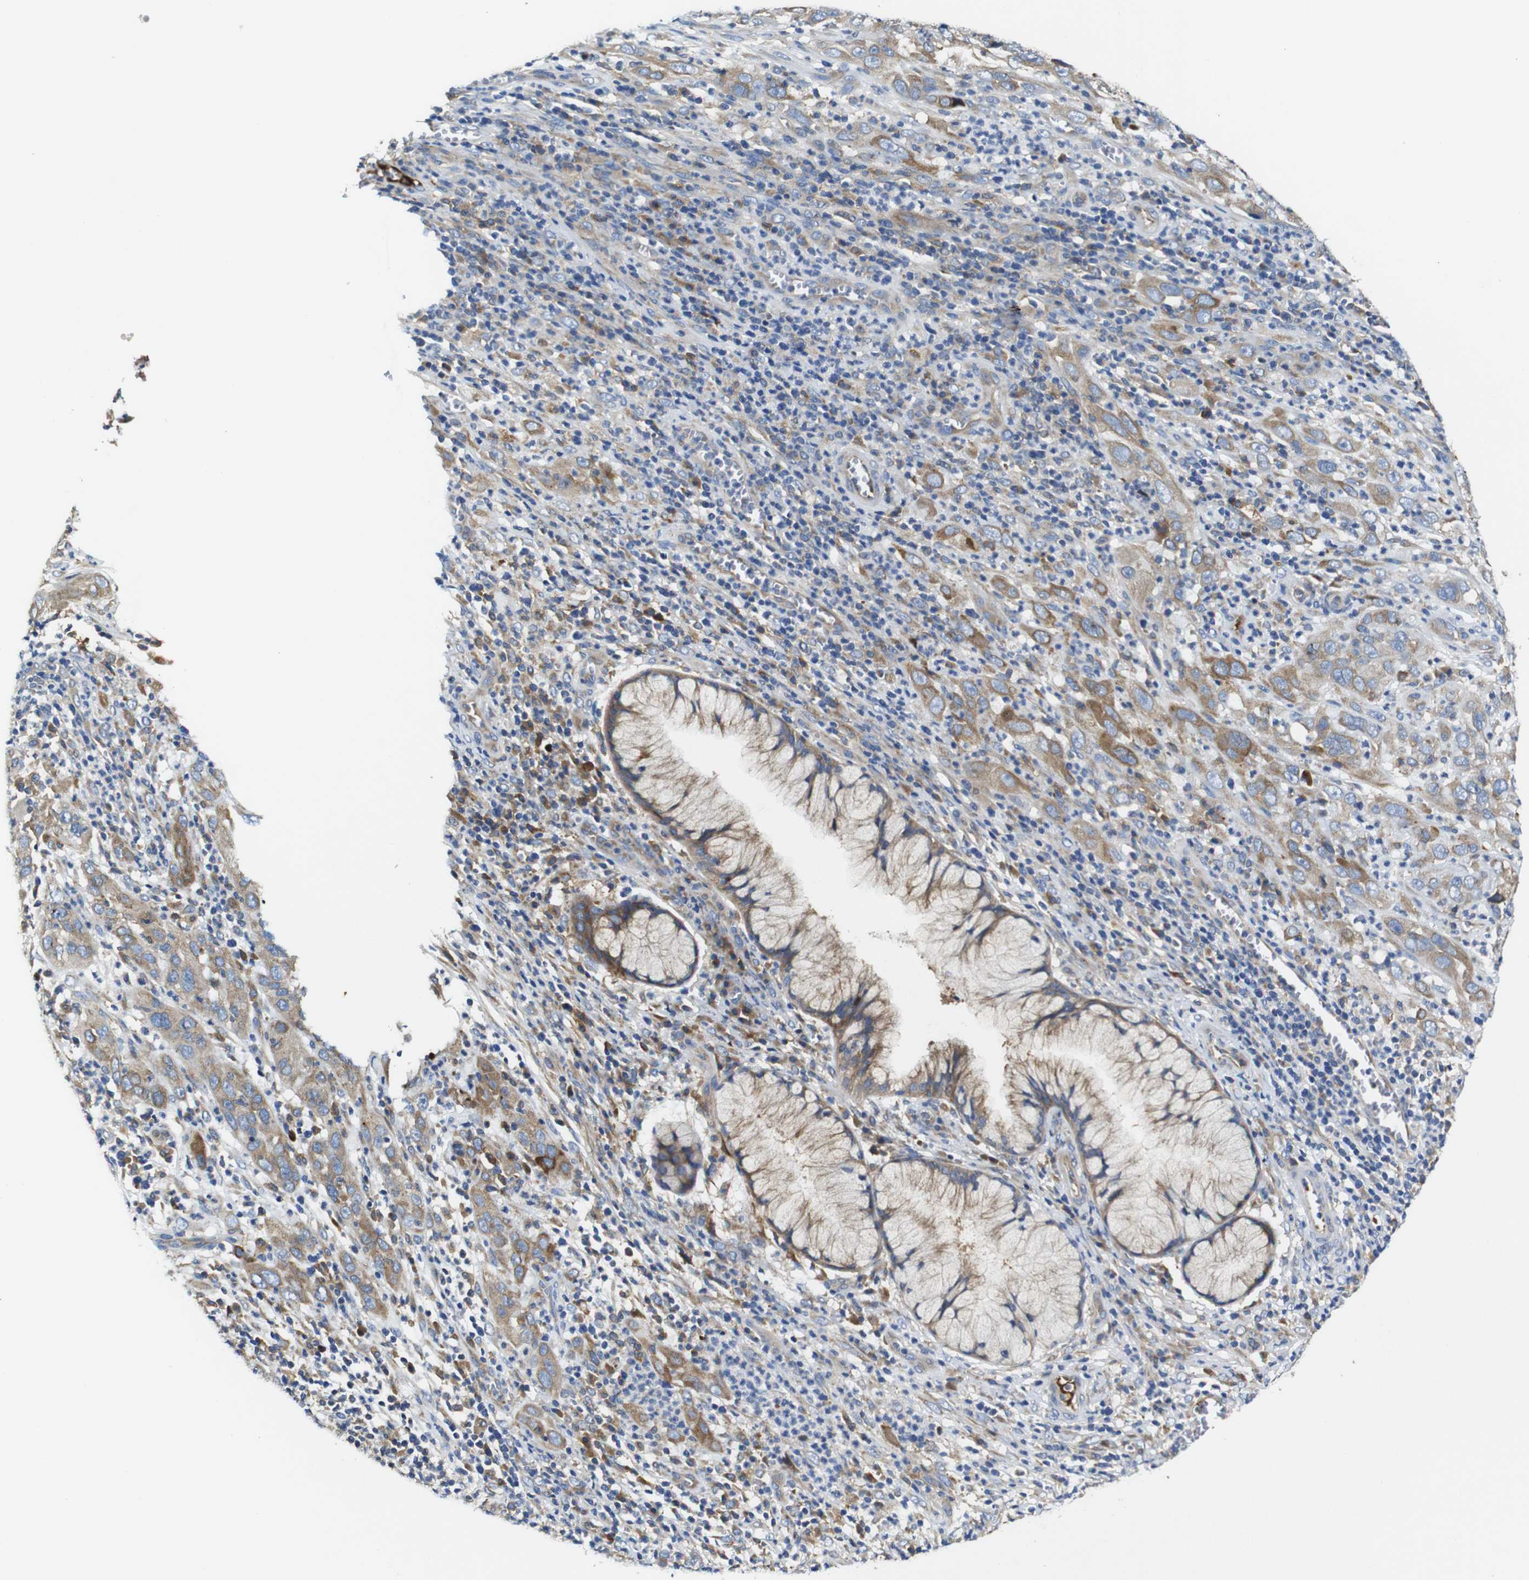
{"staining": {"intensity": "moderate", "quantity": "25%-75%", "location": "cytoplasmic/membranous"}, "tissue": "cervical cancer", "cell_type": "Tumor cells", "image_type": "cancer", "snomed": [{"axis": "morphology", "description": "Squamous cell carcinoma, NOS"}, {"axis": "topography", "description": "Cervix"}], "caption": "The photomicrograph shows immunohistochemical staining of squamous cell carcinoma (cervical). There is moderate cytoplasmic/membranous positivity is appreciated in about 25%-75% of tumor cells.", "gene": "CLCC1", "patient": {"sex": "female", "age": 32}}